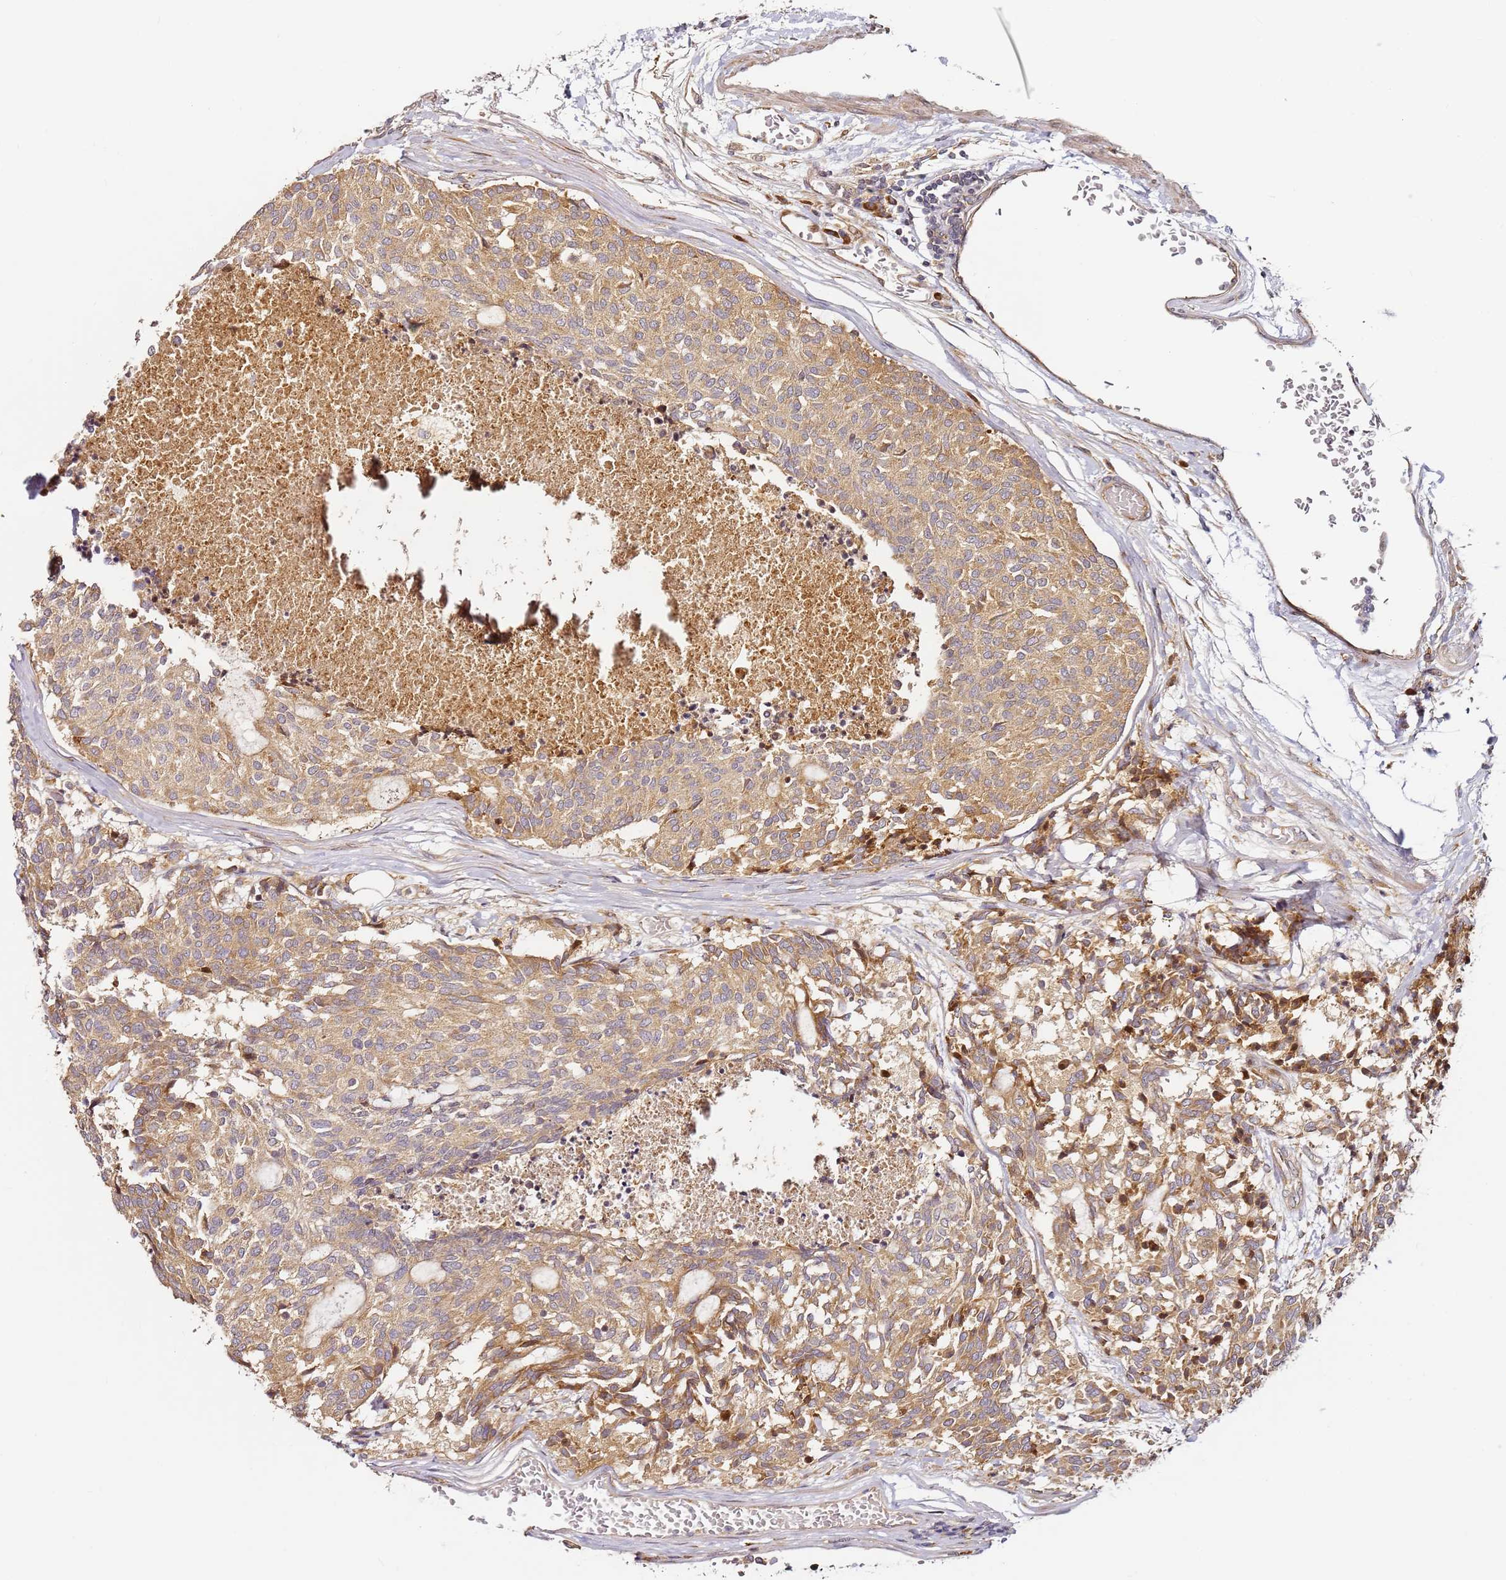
{"staining": {"intensity": "moderate", "quantity": "25%-75%", "location": "cytoplasmic/membranous"}, "tissue": "carcinoid", "cell_type": "Tumor cells", "image_type": "cancer", "snomed": [{"axis": "morphology", "description": "Carcinoid, malignant, NOS"}, {"axis": "topography", "description": "Pancreas"}], "caption": "This micrograph displays IHC staining of human malignant carcinoid, with medium moderate cytoplasmic/membranous positivity in about 25%-75% of tumor cells.", "gene": "RPS3A", "patient": {"sex": "female", "age": 54}}